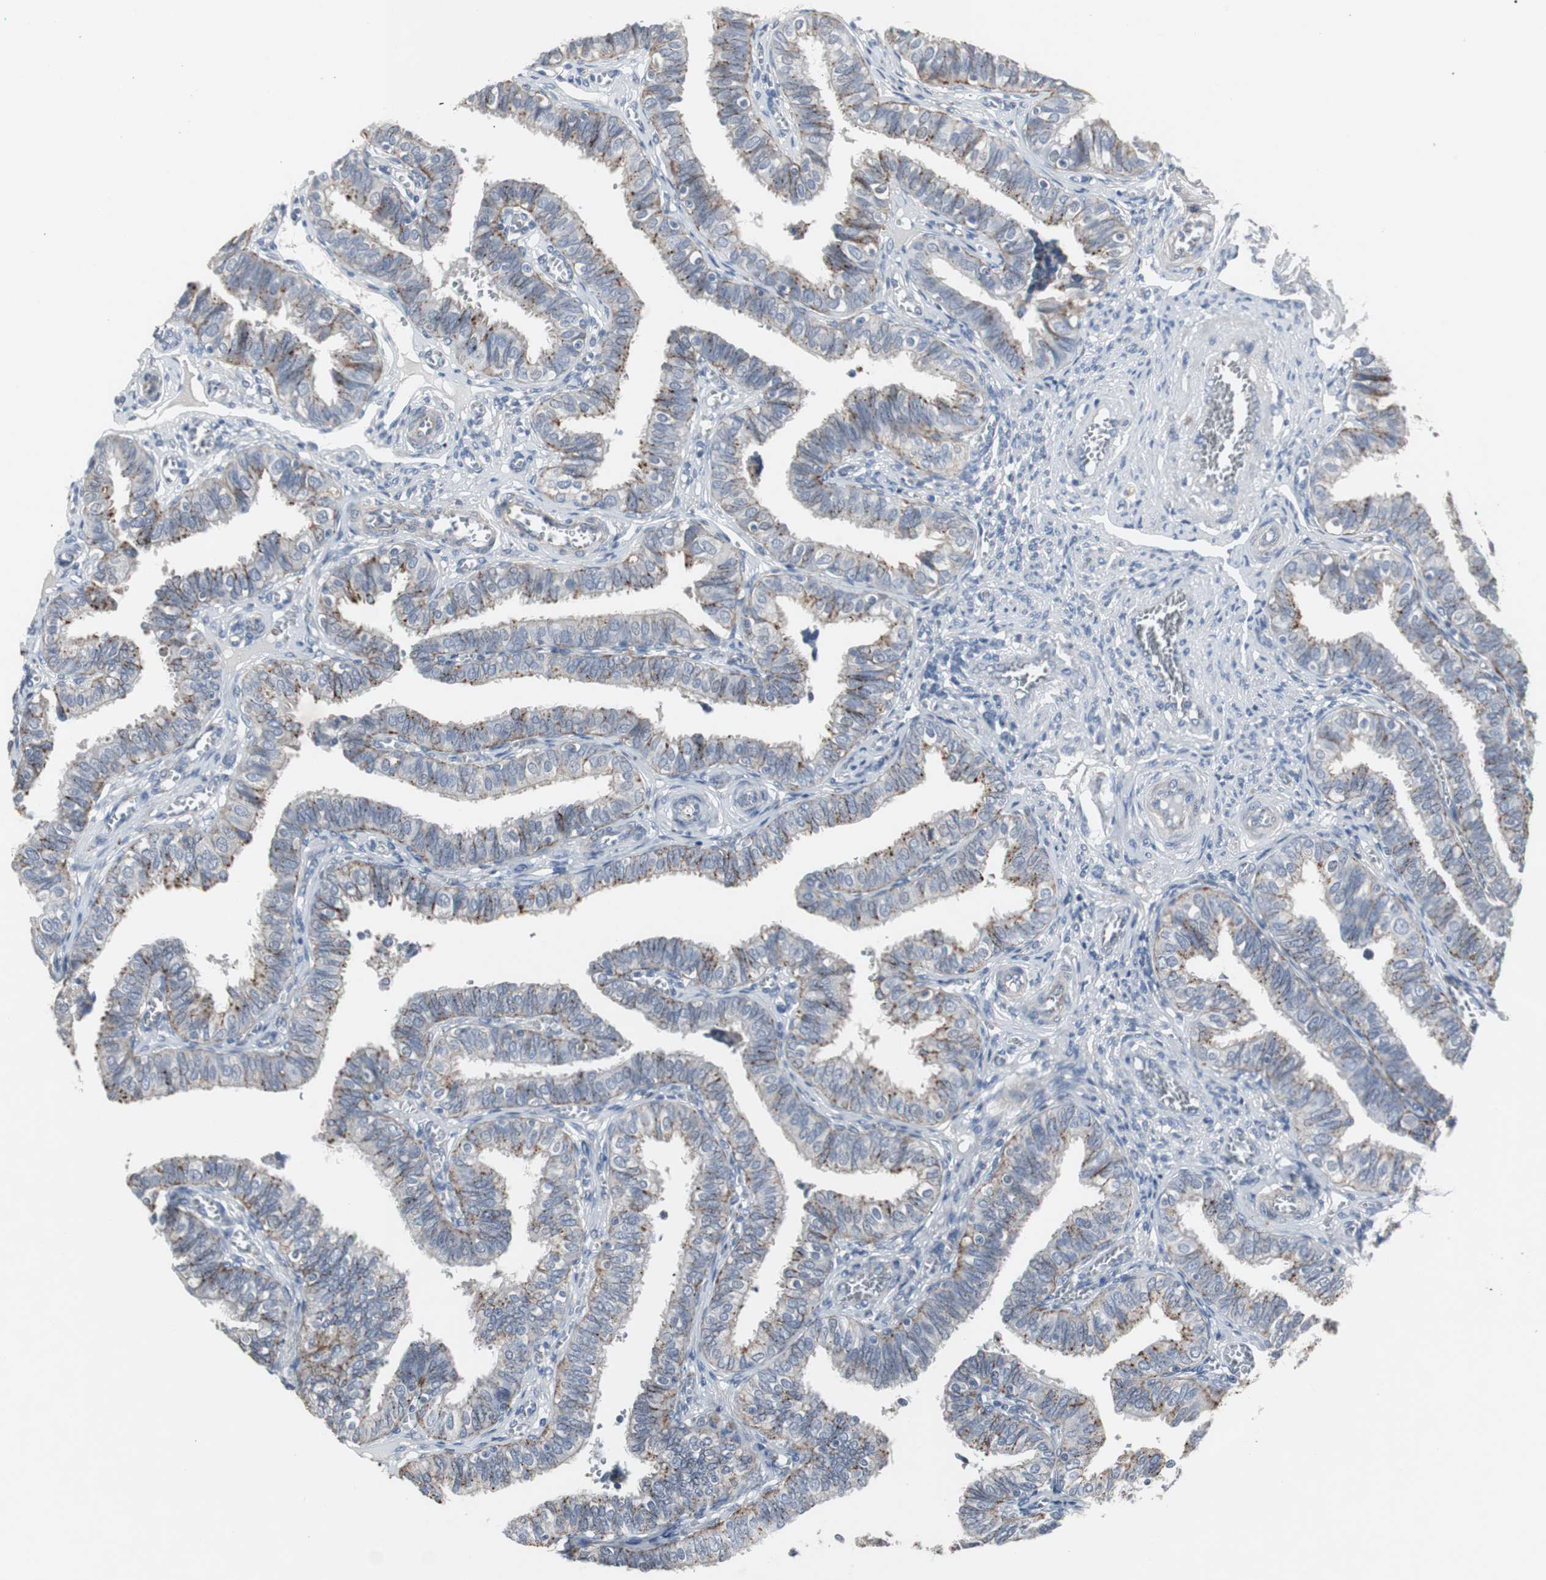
{"staining": {"intensity": "strong", "quantity": "25%-75%", "location": "cytoplasmic/membranous"}, "tissue": "fallopian tube", "cell_type": "Glandular cells", "image_type": "normal", "snomed": [{"axis": "morphology", "description": "Normal tissue, NOS"}, {"axis": "topography", "description": "Fallopian tube"}], "caption": "Immunohistochemistry of benign human fallopian tube reveals high levels of strong cytoplasmic/membranous expression in approximately 25%-75% of glandular cells. The protein of interest is shown in brown color, while the nuclei are stained blue.", "gene": "GBA1", "patient": {"sex": "female", "age": 46}}